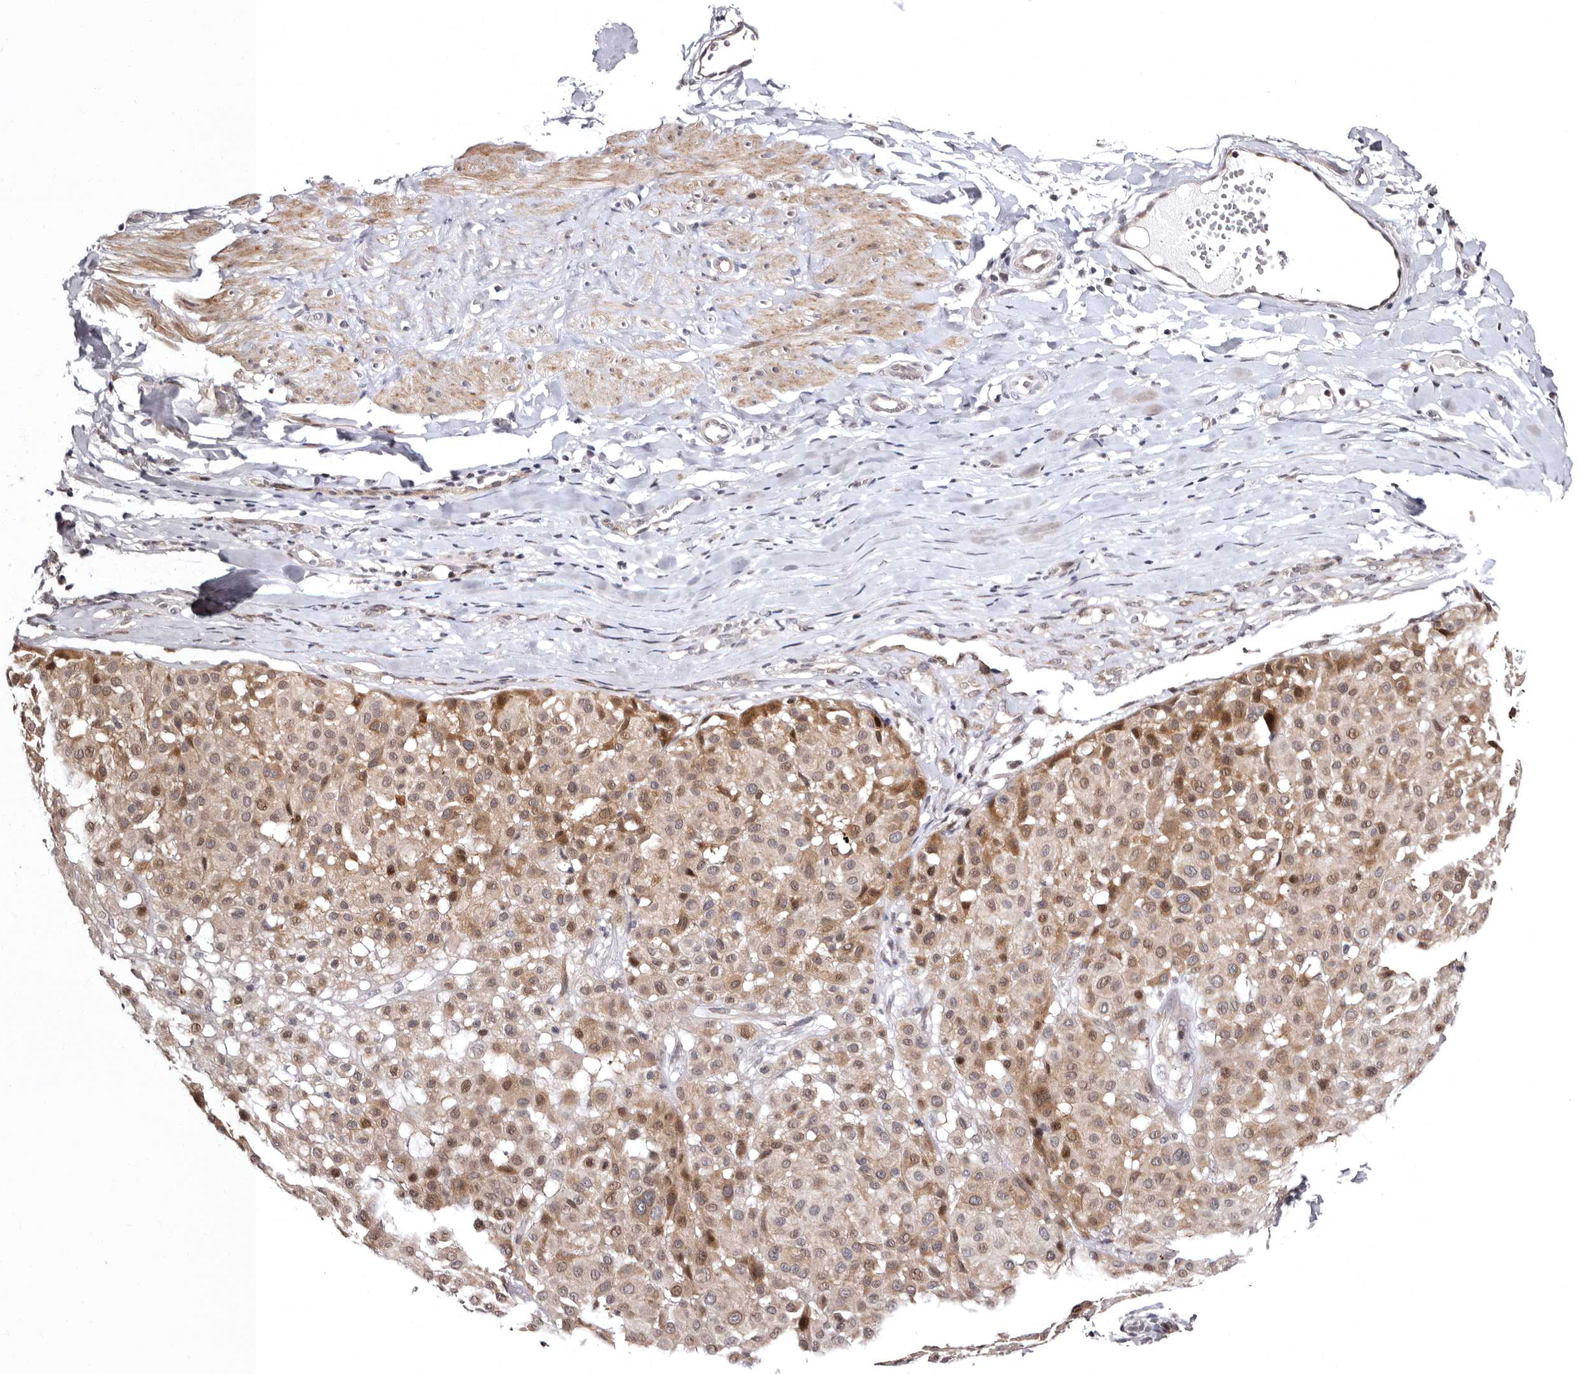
{"staining": {"intensity": "moderate", "quantity": ">75%", "location": "cytoplasmic/membranous,nuclear"}, "tissue": "melanoma", "cell_type": "Tumor cells", "image_type": "cancer", "snomed": [{"axis": "morphology", "description": "Malignant melanoma, Metastatic site"}, {"axis": "topography", "description": "Soft tissue"}], "caption": "Immunohistochemical staining of human malignant melanoma (metastatic site) demonstrates medium levels of moderate cytoplasmic/membranous and nuclear positivity in about >75% of tumor cells.", "gene": "PHF20L1", "patient": {"sex": "male", "age": 41}}